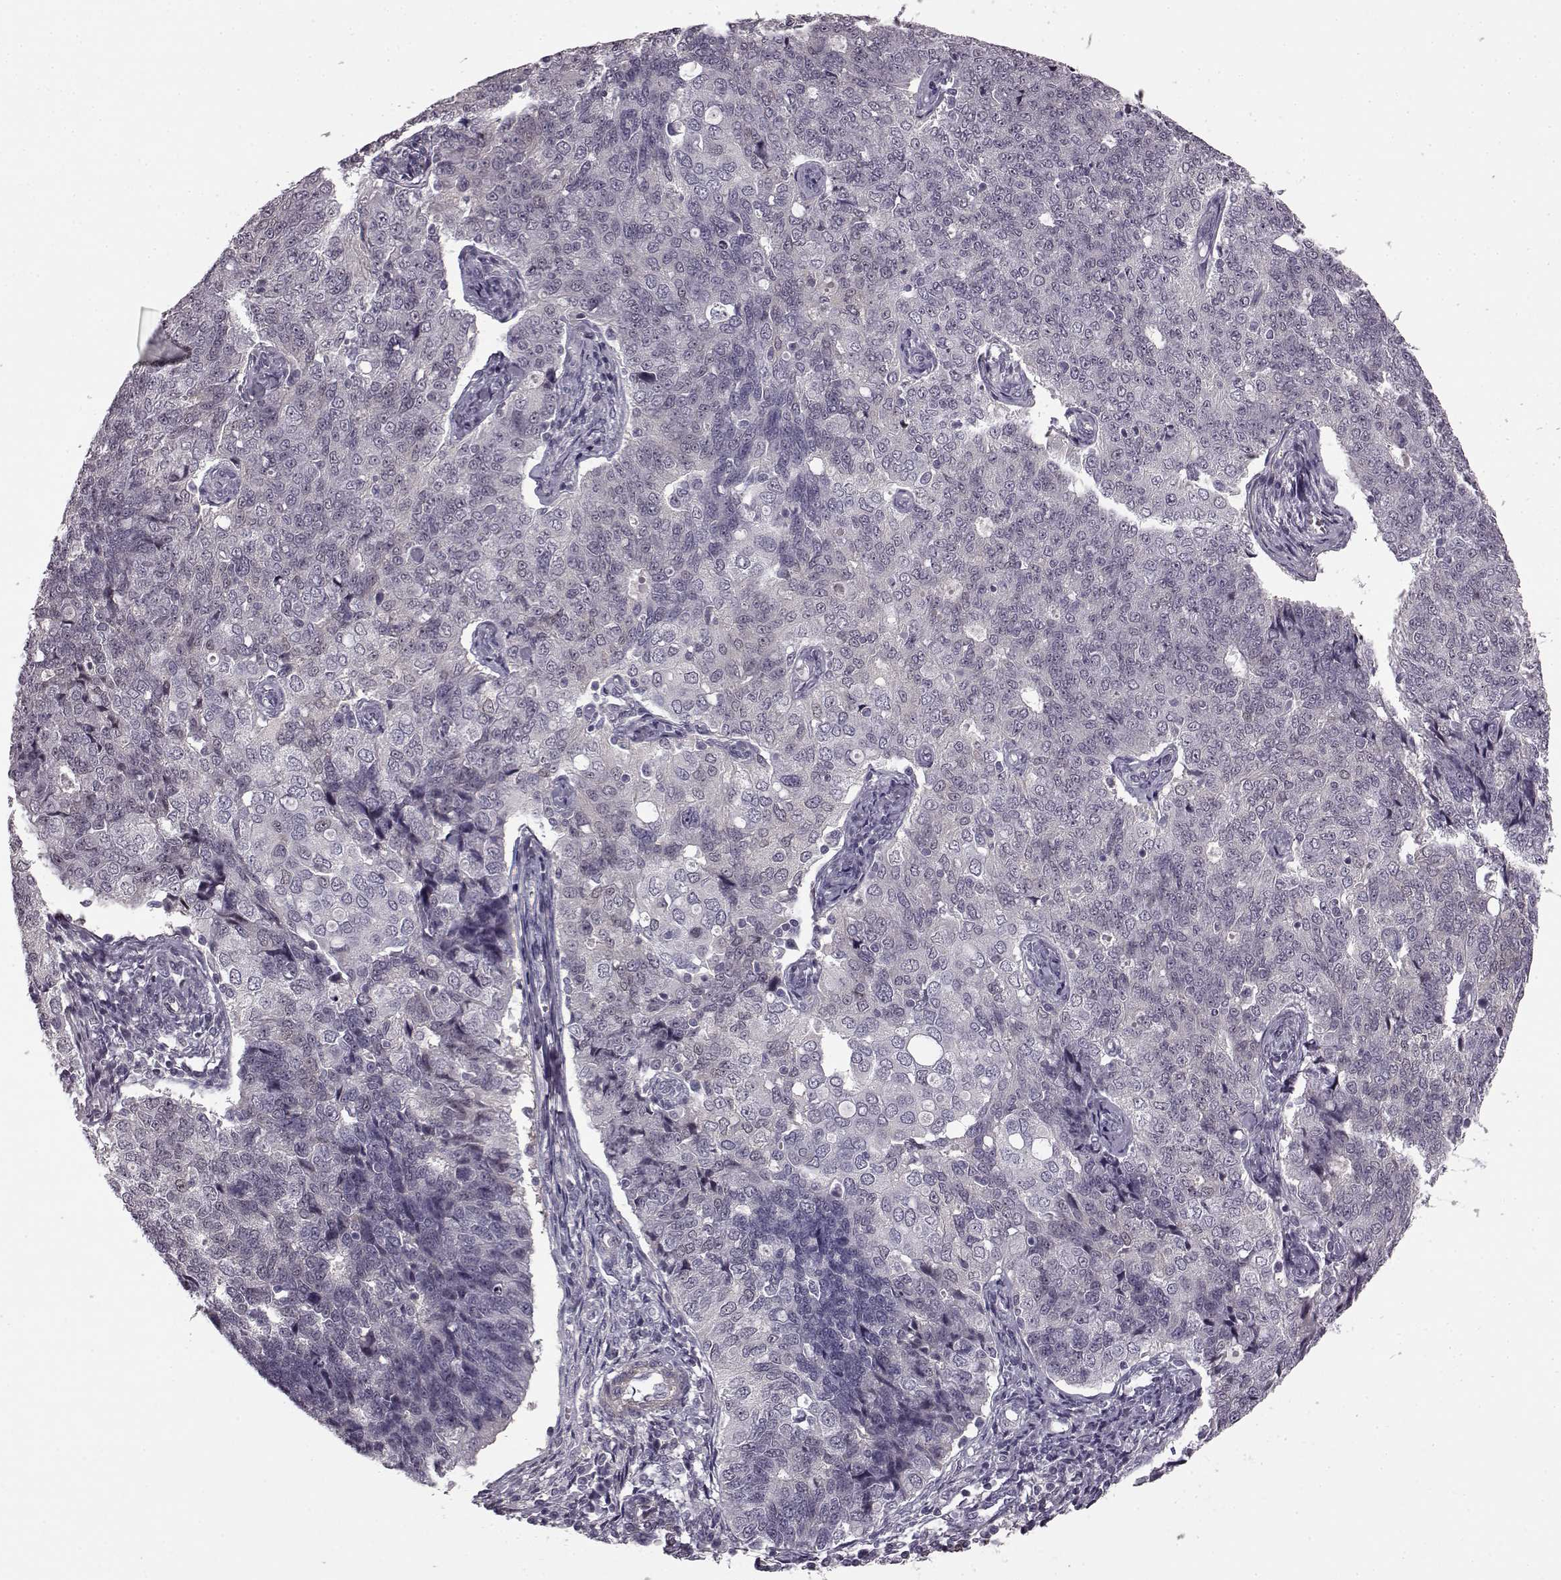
{"staining": {"intensity": "negative", "quantity": "none", "location": "none"}, "tissue": "endometrial cancer", "cell_type": "Tumor cells", "image_type": "cancer", "snomed": [{"axis": "morphology", "description": "Adenocarcinoma, NOS"}, {"axis": "topography", "description": "Endometrium"}], "caption": "IHC image of neoplastic tissue: endometrial adenocarcinoma stained with DAB (3,3'-diaminobenzidine) exhibits no significant protein positivity in tumor cells.", "gene": "SLCO3A1", "patient": {"sex": "female", "age": 43}}